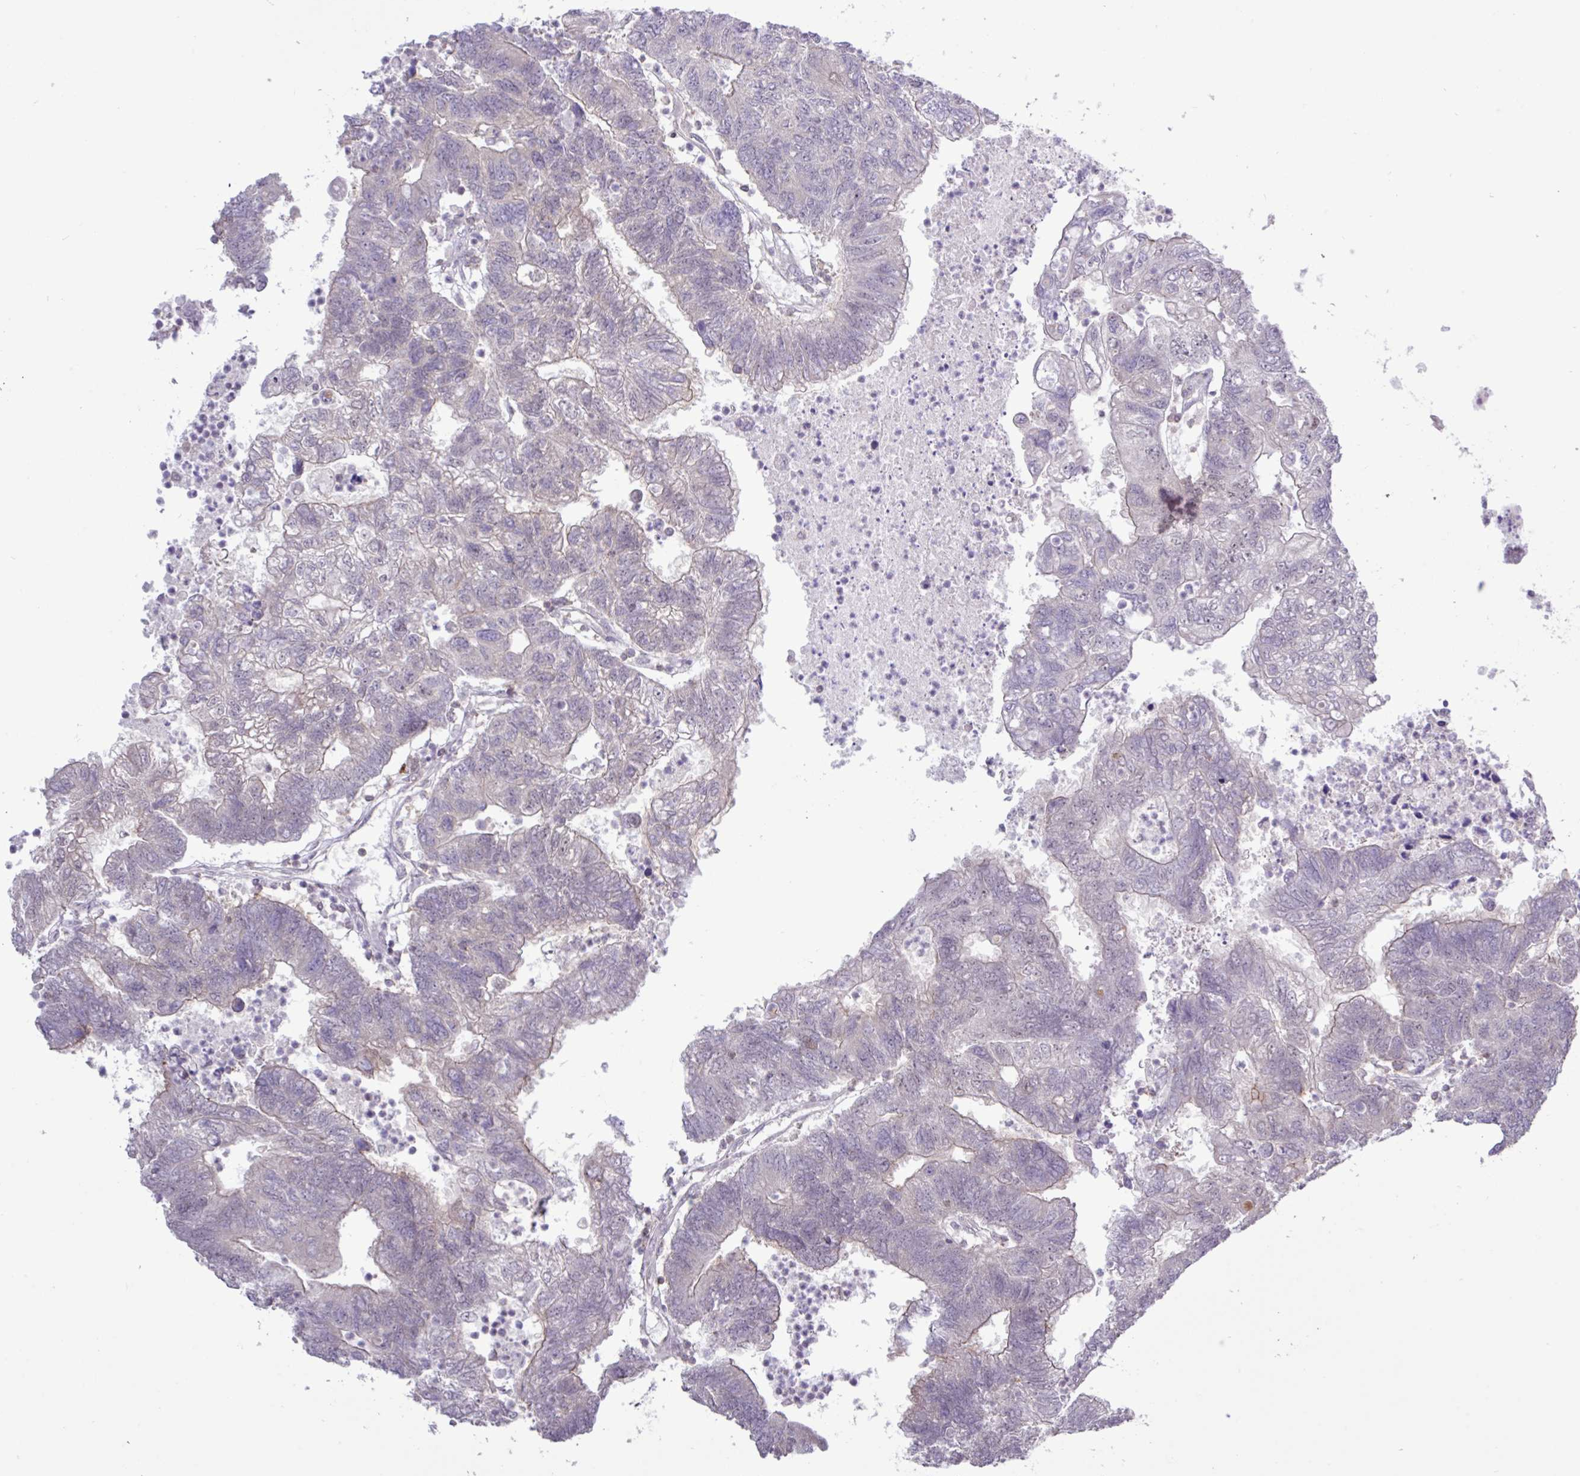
{"staining": {"intensity": "negative", "quantity": "none", "location": "none"}, "tissue": "colorectal cancer", "cell_type": "Tumor cells", "image_type": "cancer", "snomed": [{"axis": "morphology", "description": "Adenocarcinoma, NOS"}, {"axis": "topography", "description": "Colon"}], "caption": "Colorectal adenocarcinoma was stained to show a protein in brown. There is no significant expression in tumor cells.", "gene": "RTL3", "patient": {"sex": "female", "age": 48}}